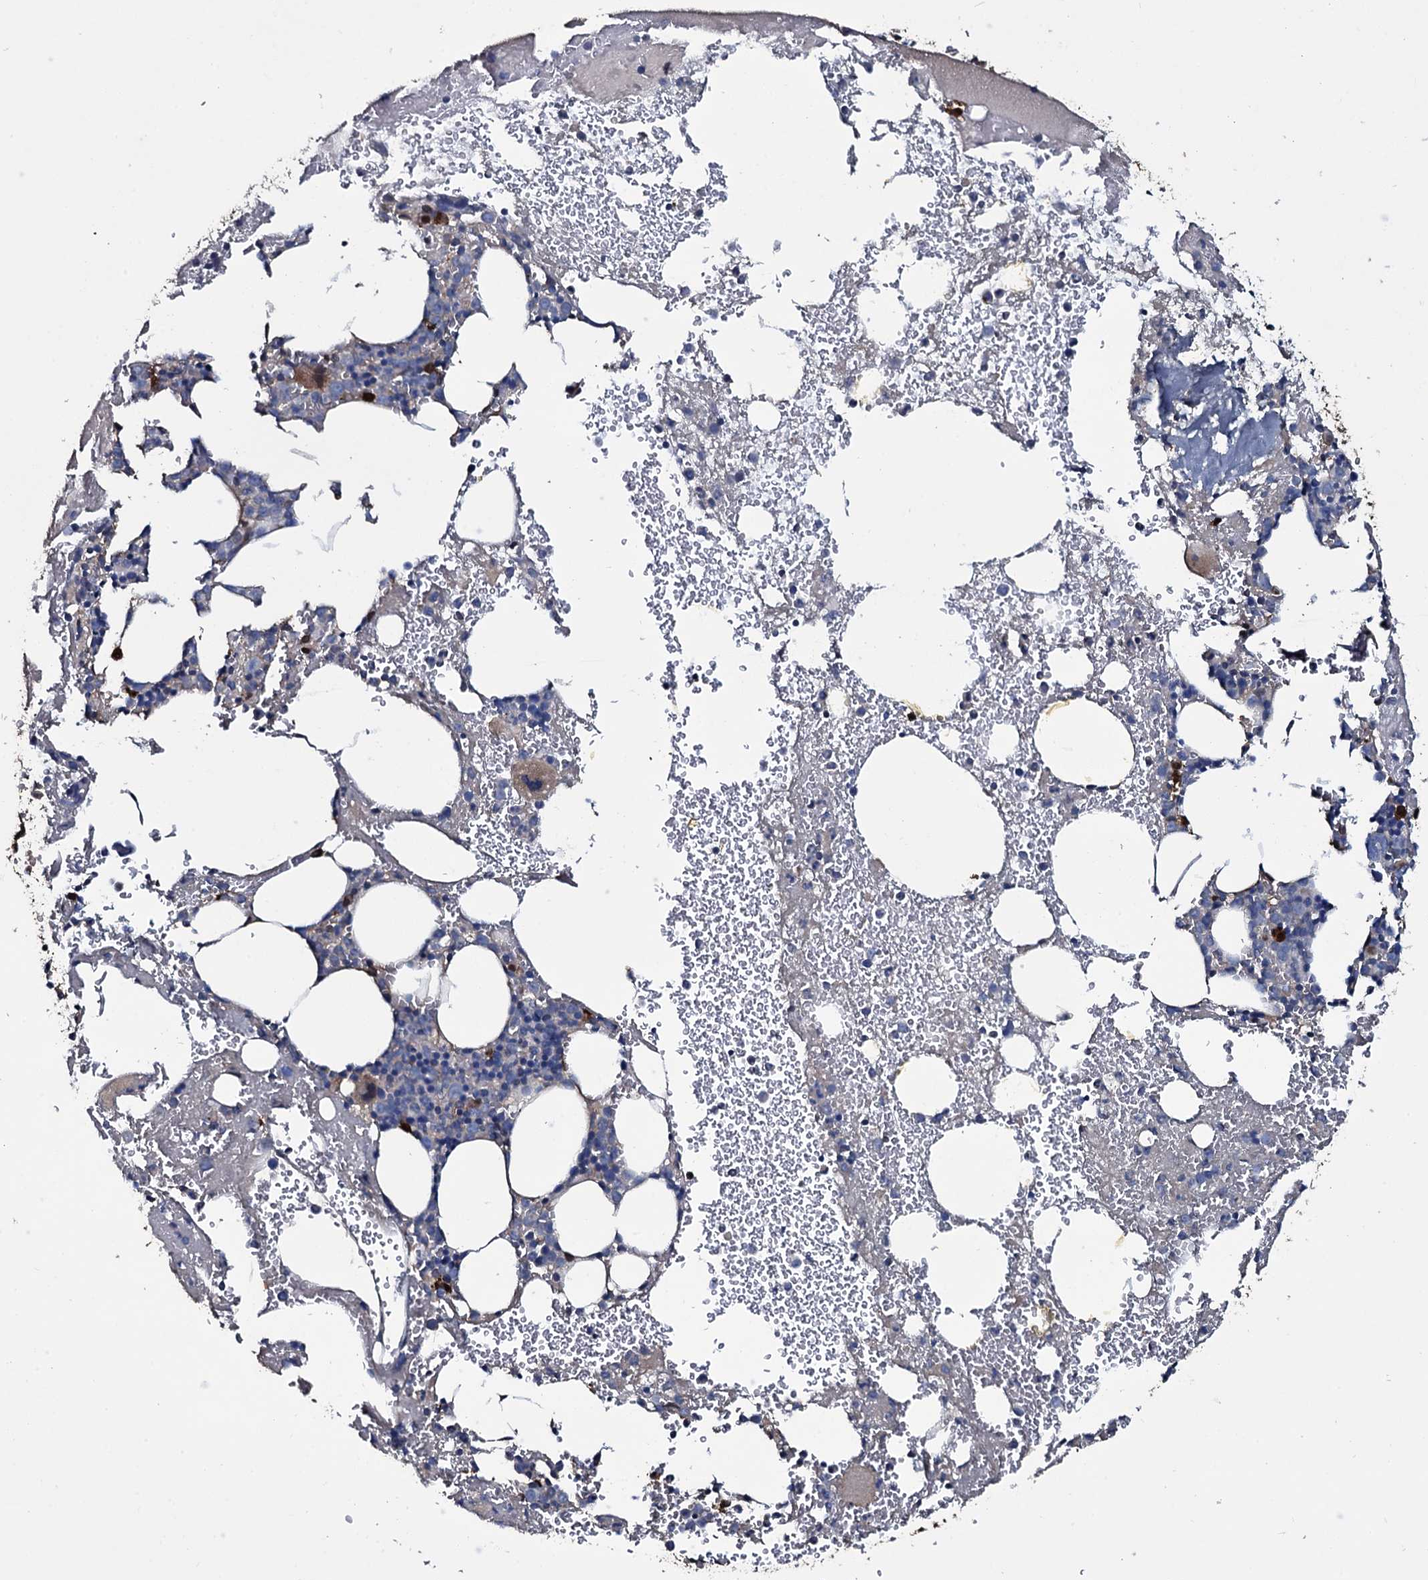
{"staining": {"intensity": "moderate", "quantity": "<25%", "location": "cytoplasmic/membranous"}, "tissue": "bone marrow", "cell_type": "Hematopoietic cells", "image_type": "normal", "snomed": [{"axis": "morphology", "description": "Normal tissue, NOS"}, {"axis": "topography", "description": "Bone marrow"}], "caption": "Immunohistochemical staining of benign human bone marrow reveals low levels of moderate cytoplasmic/membranous staining in approximately <25% of hematopoietic cells. The staining is performed using DAB (3,3'-diaminobenzidine) brown chromogen to label protein expression. The nuclei are counter-stained blue using hematoxylin.", "gene": "LYG2", "patient": {"sex": "male", "age": 61}}